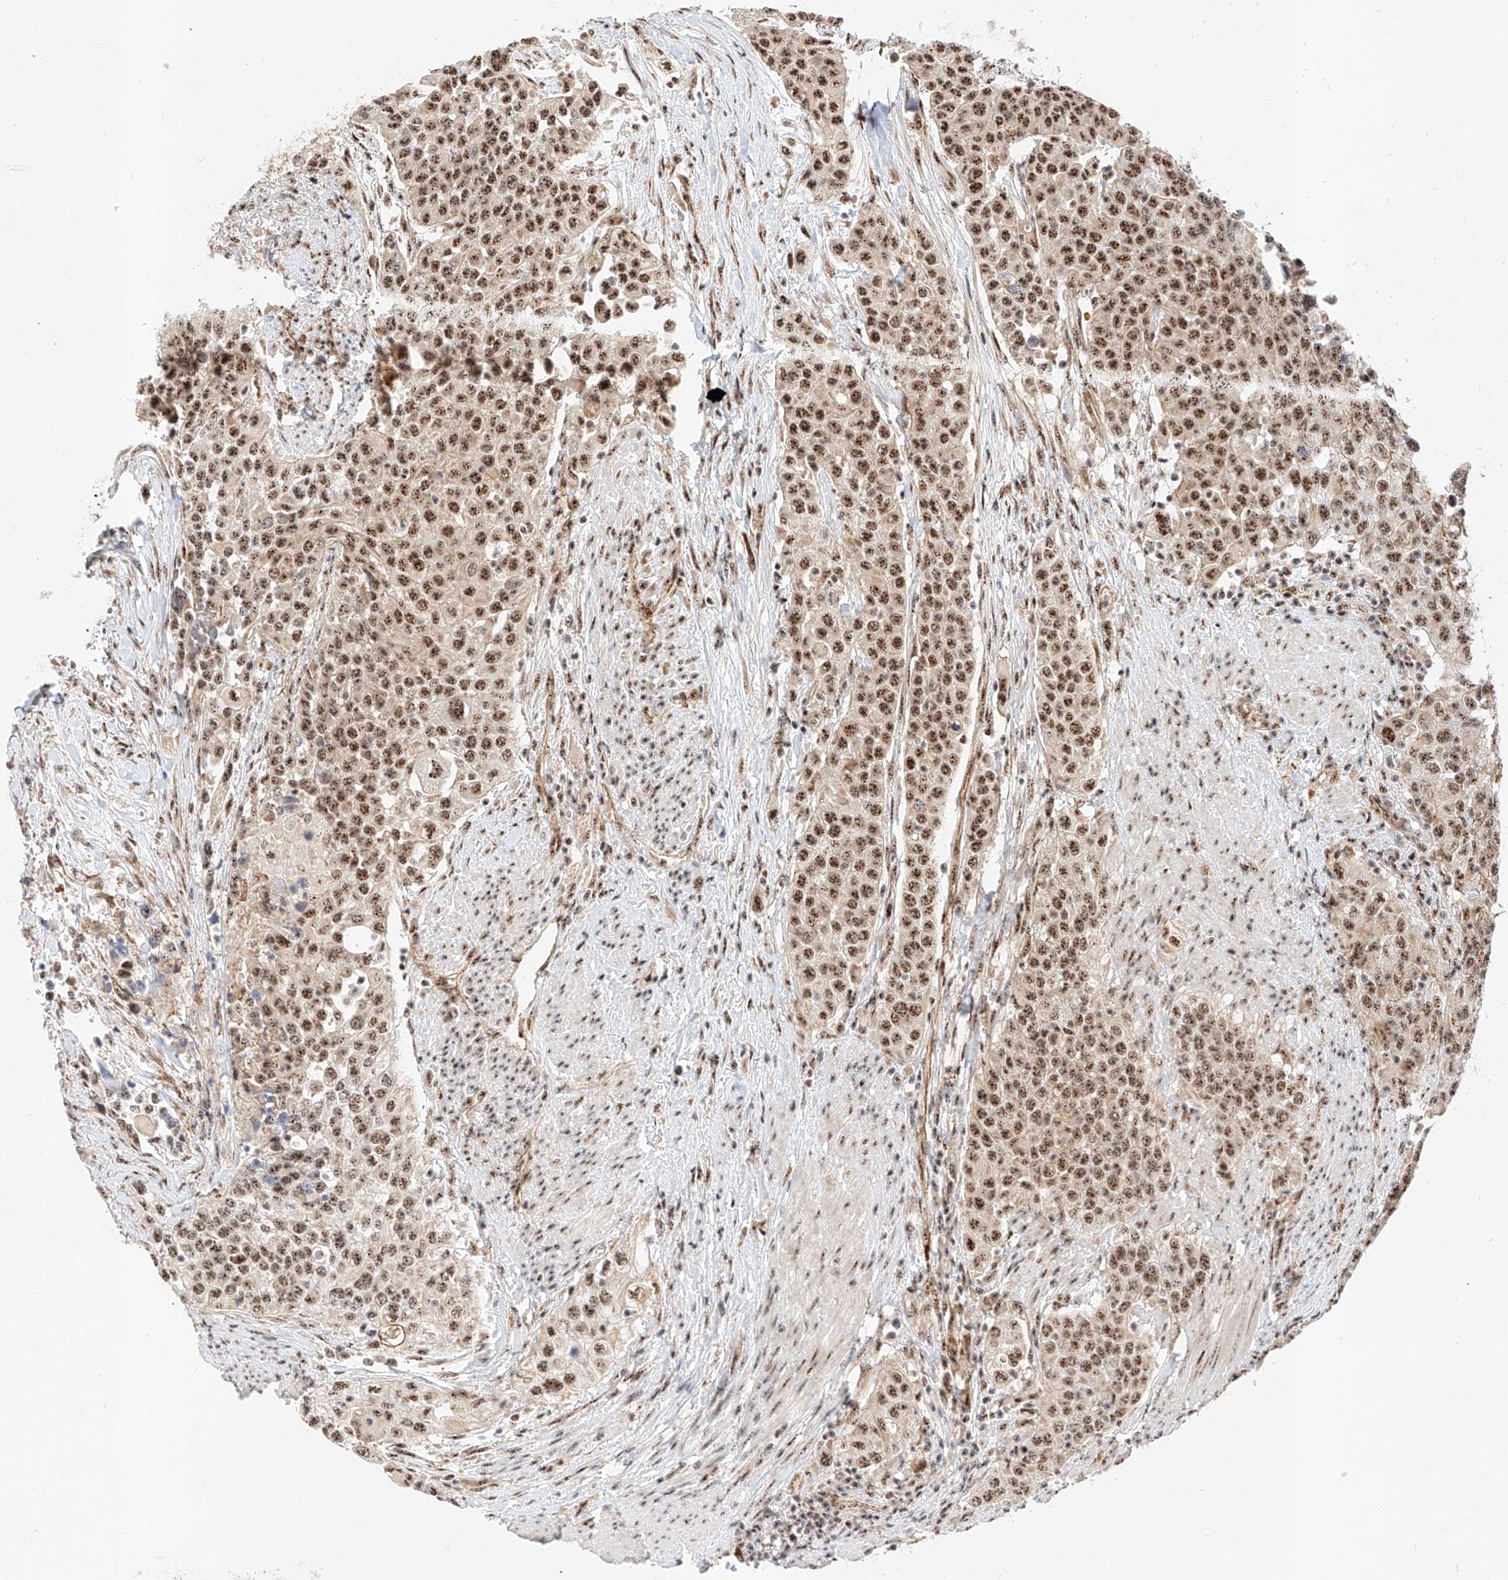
{"staining": {"intensity": "strong", "quantity": ">75%", "location": "nuclear"}, "tissue": "urothelial cancer", "cell_type": "Tumor cells", "image_type": "cancer", "snomed": [{"axis": "morphology", "description": "Urothelial carcinoma, High grade"}, {"axis": "topography", "description": "Urinary bladder"}], "caption": "Immunohistochemistry (DAB (3,3'-diaminobenzidine)) staining of human urothelial cancer shows strong nuclear protein staining in approximately >75% of tumor cells.", "gene": "ATXN7L2", "patient": {"sex": "female", "age": 80}}